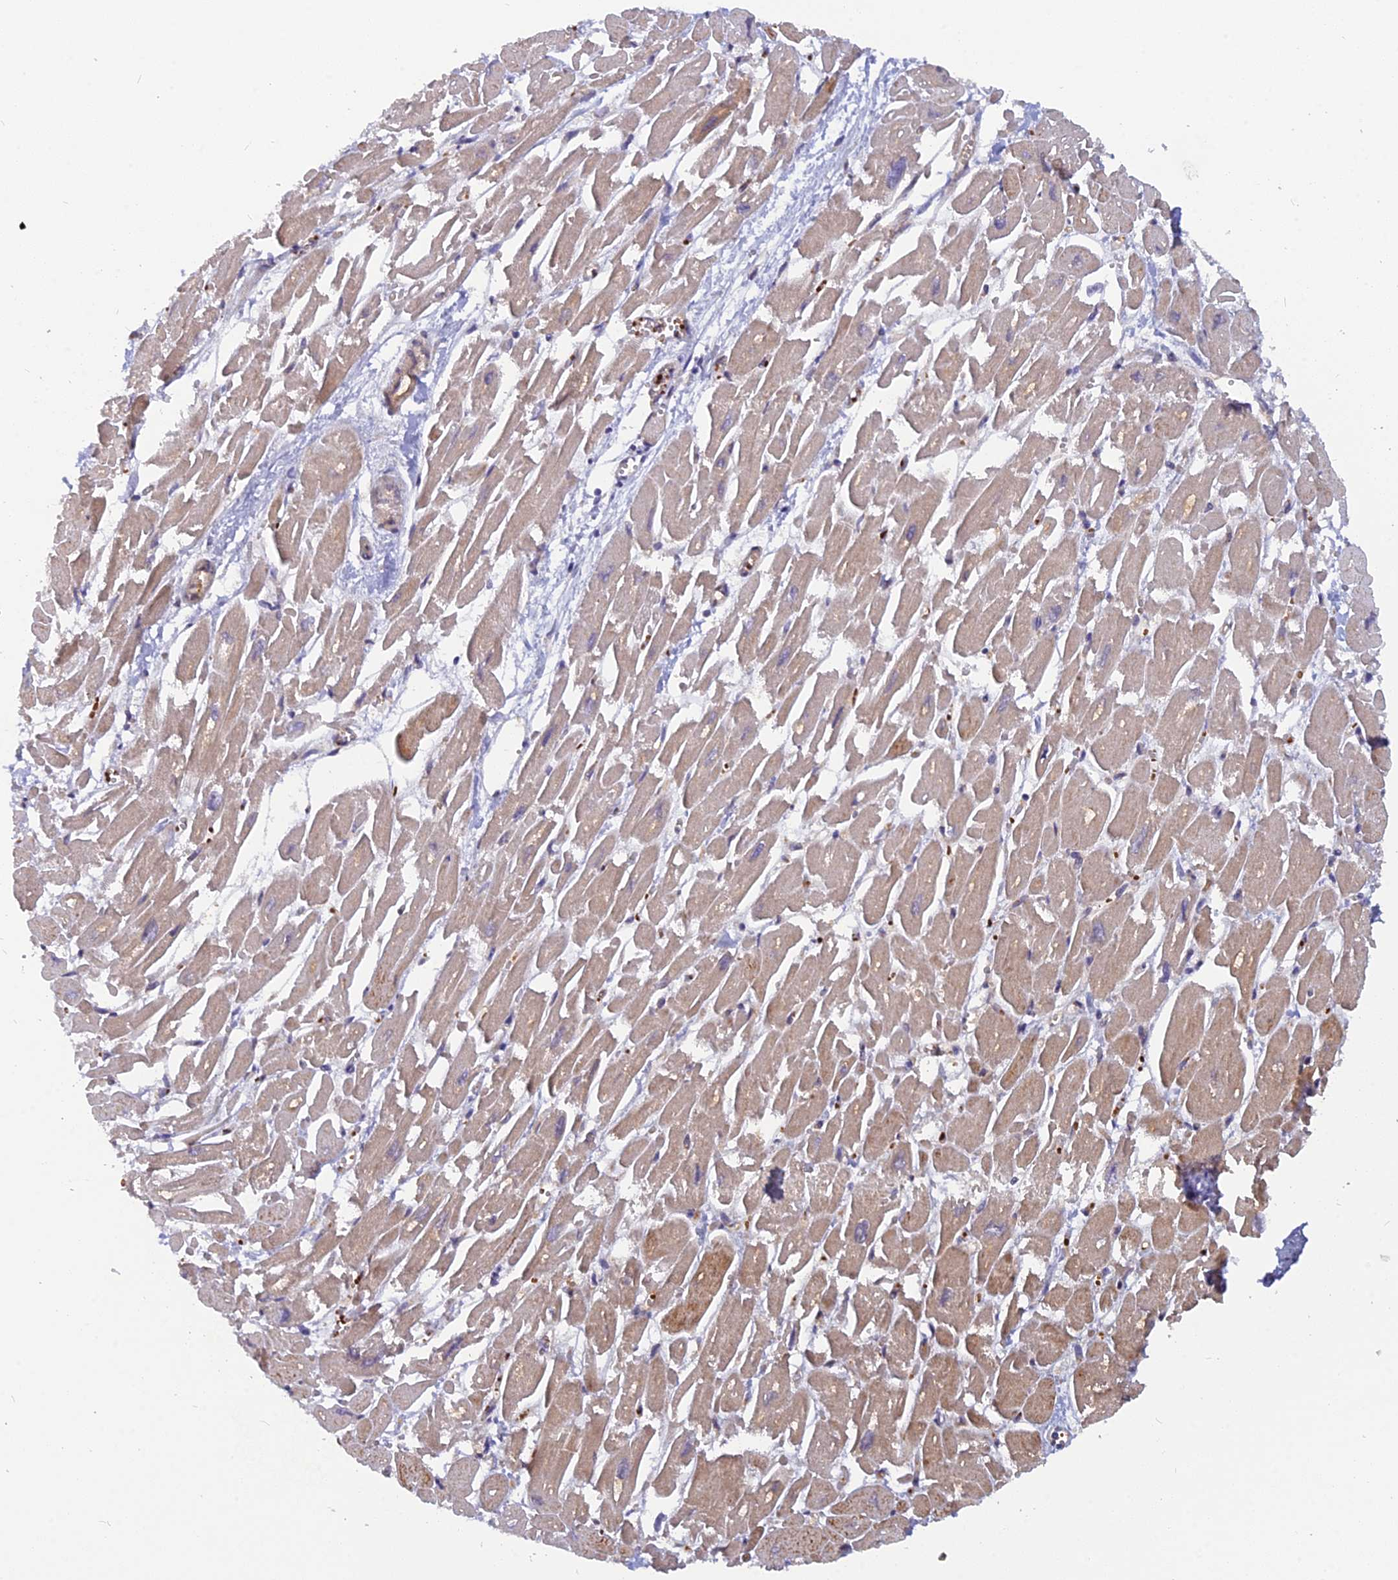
{"staining": {"intensity": "moderate", "quantity": "25%-75%", "location": "cytoplasmic/membranous"}, "tissue": "heart muscle", "cell_type": "Cardiomyocytes", "image_type": "normal", "snomed": [{"axis": "morphology", "description": "Normal tissue, NOS"}, {"axis": "topography", "description": "Heart"}], "caption": "Immunohistochemical staining of benign heart muscle demonstrates 25%-75% levels of moderate cytoplasmic/membranous protein expression in approximately 25%-75% of cardiomyocytes. The protein of interest is stained brown, and the nuclei are stained in blue (DAB (3,3'-diaminobenzidine) IHC with brightfield microscopy, high magnification).", "gene": "ARL2BP", "patient": {"sex": "male", "age": 54}}